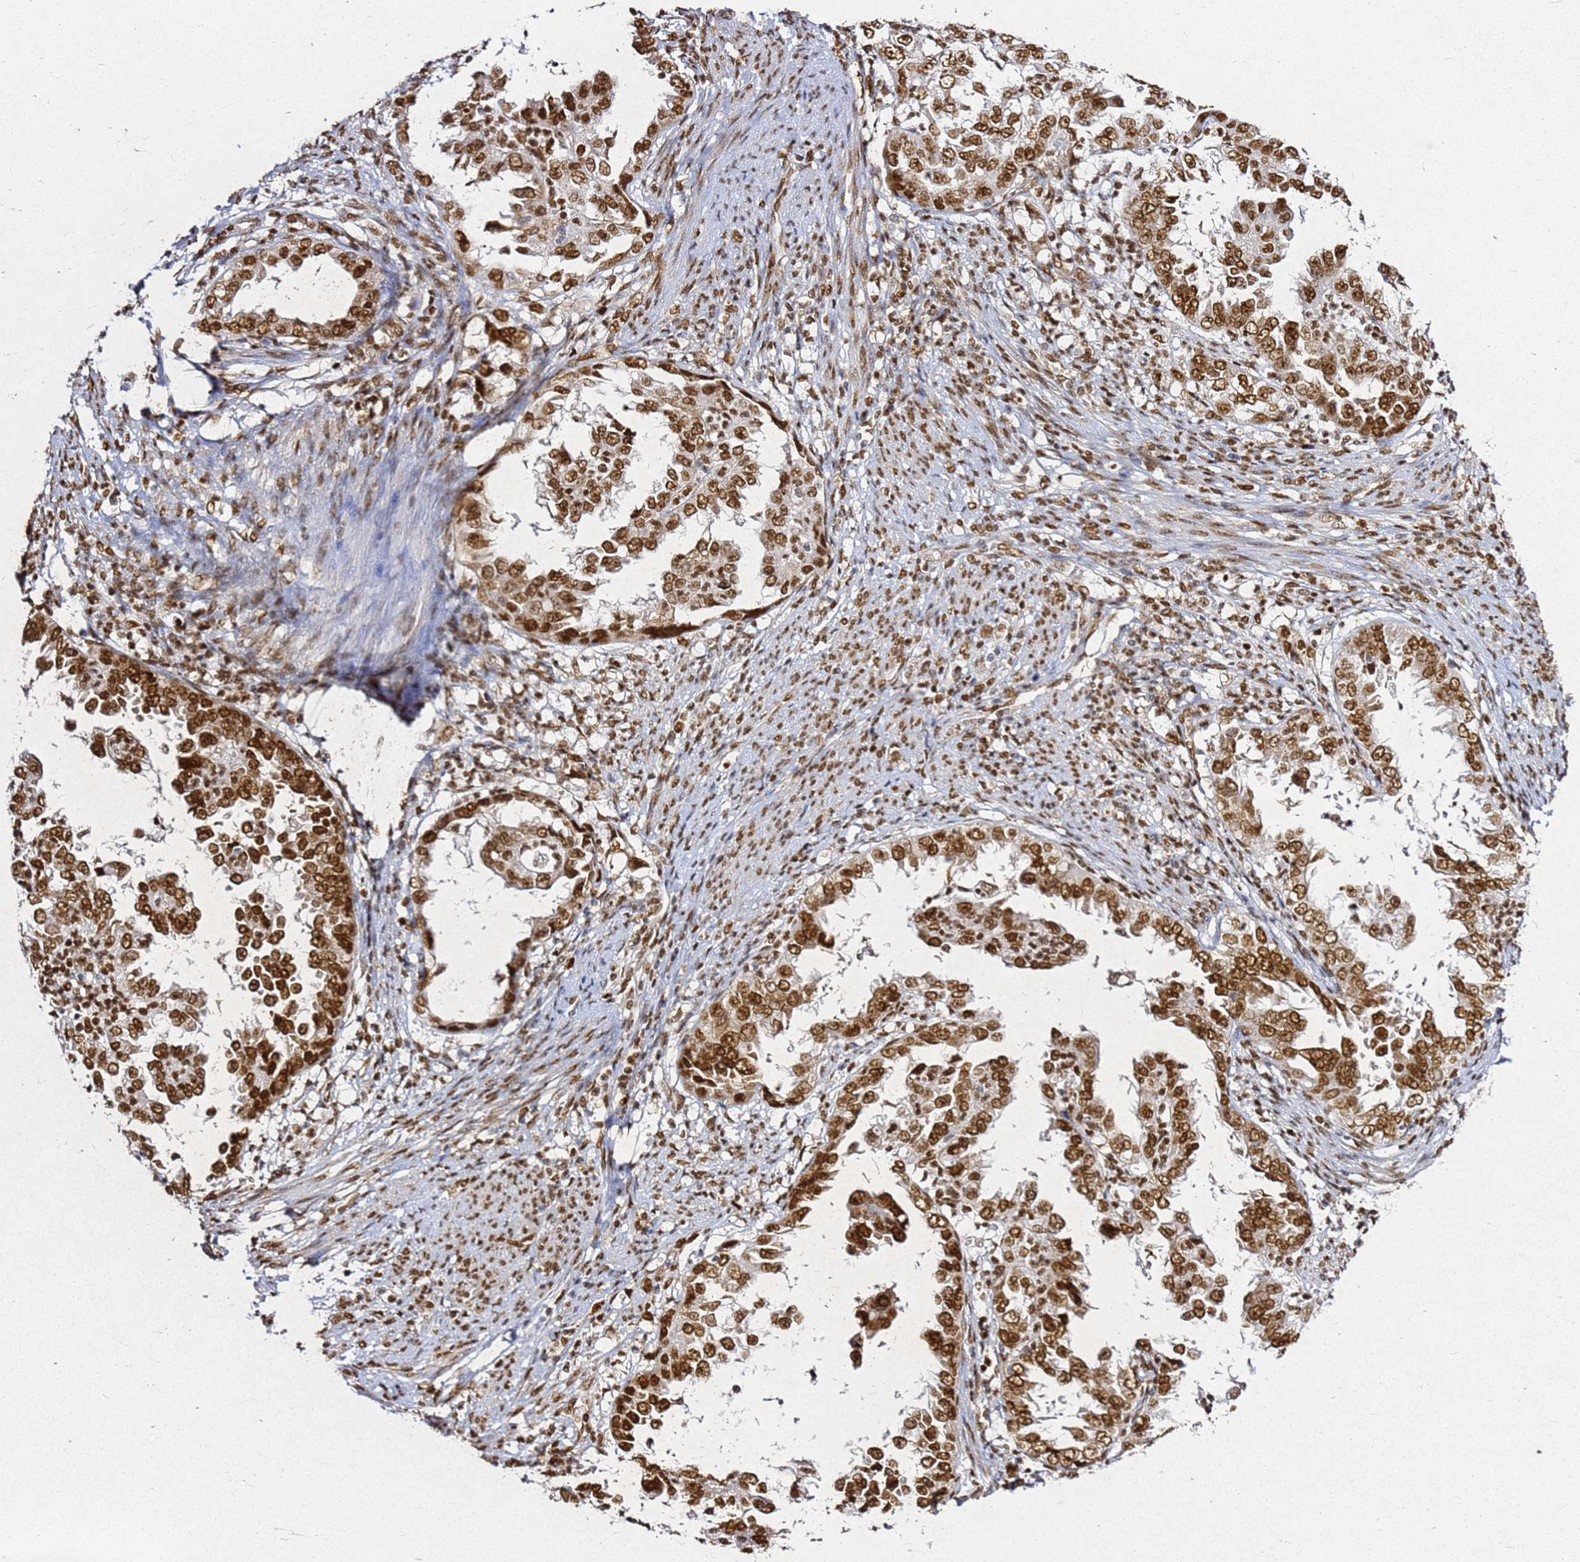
{"staining": {"intensity": "strong", "quantity": ">75%", "location": "nuclear"}, "tissue": "endometrial cancer", "cell_type": "Tumor cells", "image_type": "cancer", "snomed": [{"axis": "morphology", "description": "Adenocarcinoma, NOS"}, {"axis": "topography", "description": "Endometrium"}], "caption": "Protein expression analysis of human endometrial adenocarcinoma reveals strong nuclear positivity in about >75% of tumor cells.", "gene": "APEX1", "patient": {"sex": "female", "age": 85}}